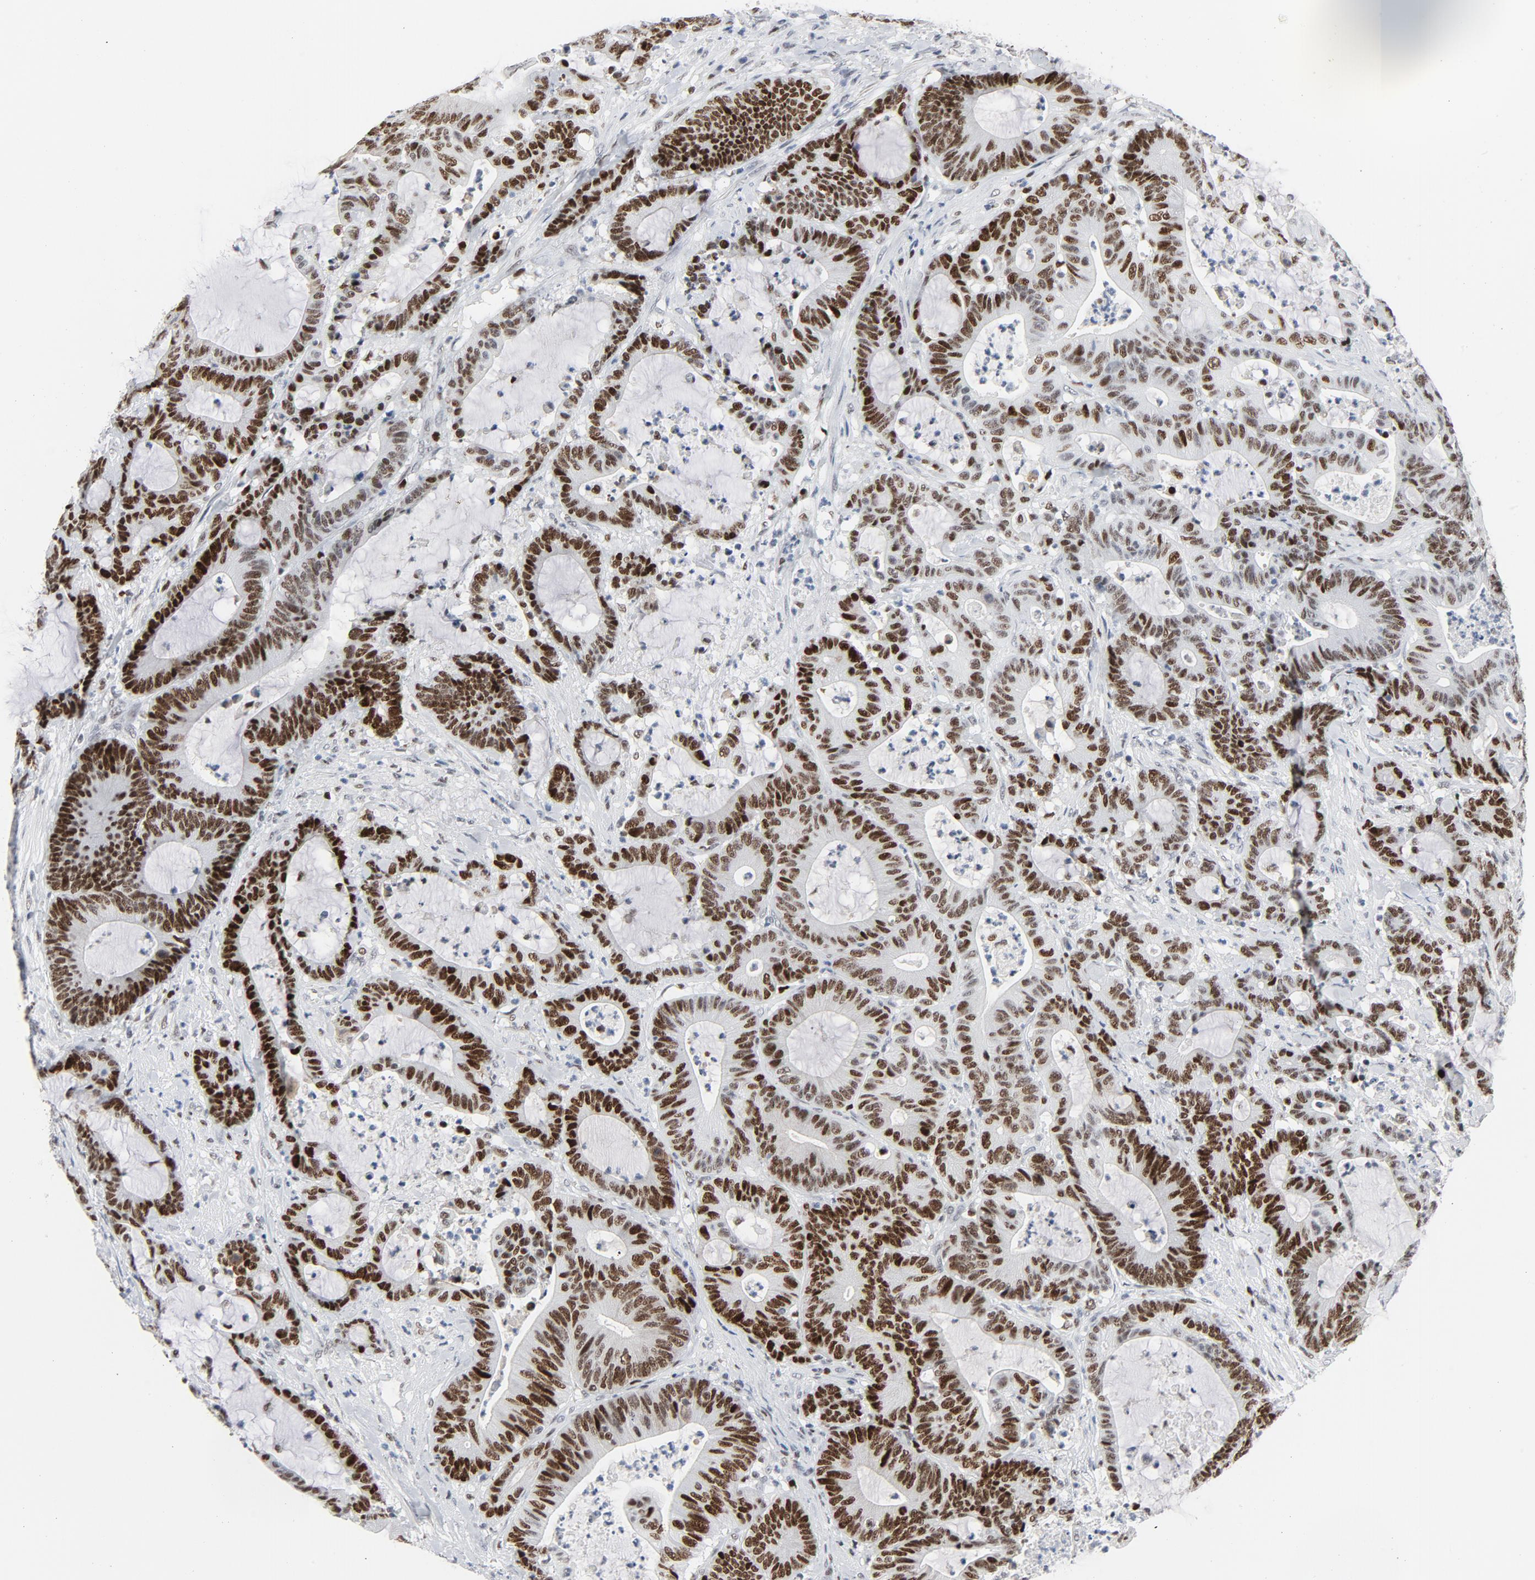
{"staining": {"intensity": "strong", "quantity": ">75%", "location": "nuclear"}, "tissue": "colorectal cancer", "cell_type": "Tumor cells", "image_type": "cancer", "snomed": [{"axis": "morphology", "description": "Adenocarcinoma, NOS"}, {"axis": "topography", "description": "Colon"}], "caption": "Colorectal cancer stained for a protein (brown) exhibits strong nuclear positive expression in approximately >75% of tumor cells.", "gene": "POLD1", "patient": {"sex": "female", "age": 84}}